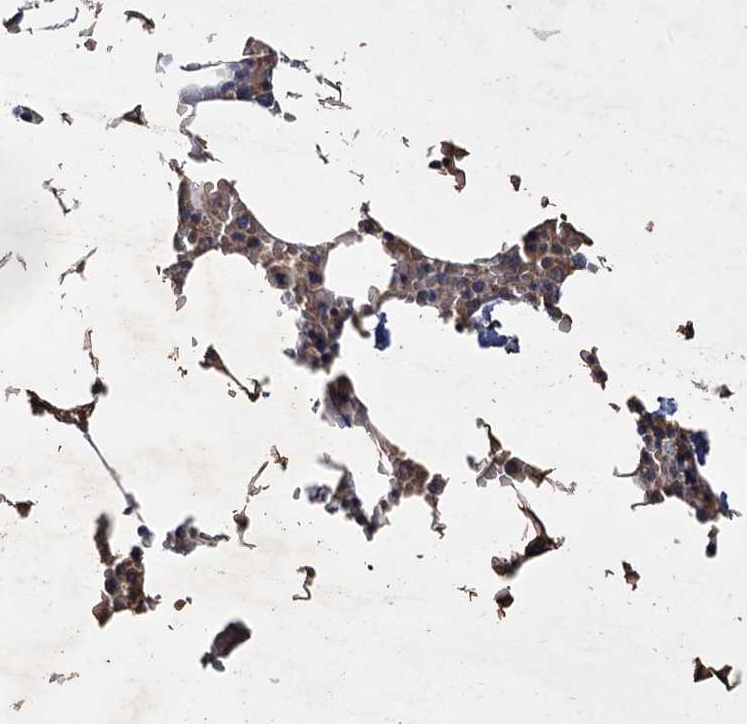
{"staining": {"intensity": "negative", "quantity": "none", "location": "none"}, "tissue": "bone marrow", "cell_type": "Hematopoietic cells", "image_type": "normal", "snomed": [{"axis": "morphology", "description": "Normal tissue, NOS"}, {"axis": "topography", "description": "Bone marrow"}], "caption": "Protein analysis of benign bone marrow shows no significant positivity in hematopoietic cells. (DAB (3,3'-diaminobenzidine) IHC, high magnification).", "gene": "ATP9A", "patient": {"sex": "male", "age": 70}}